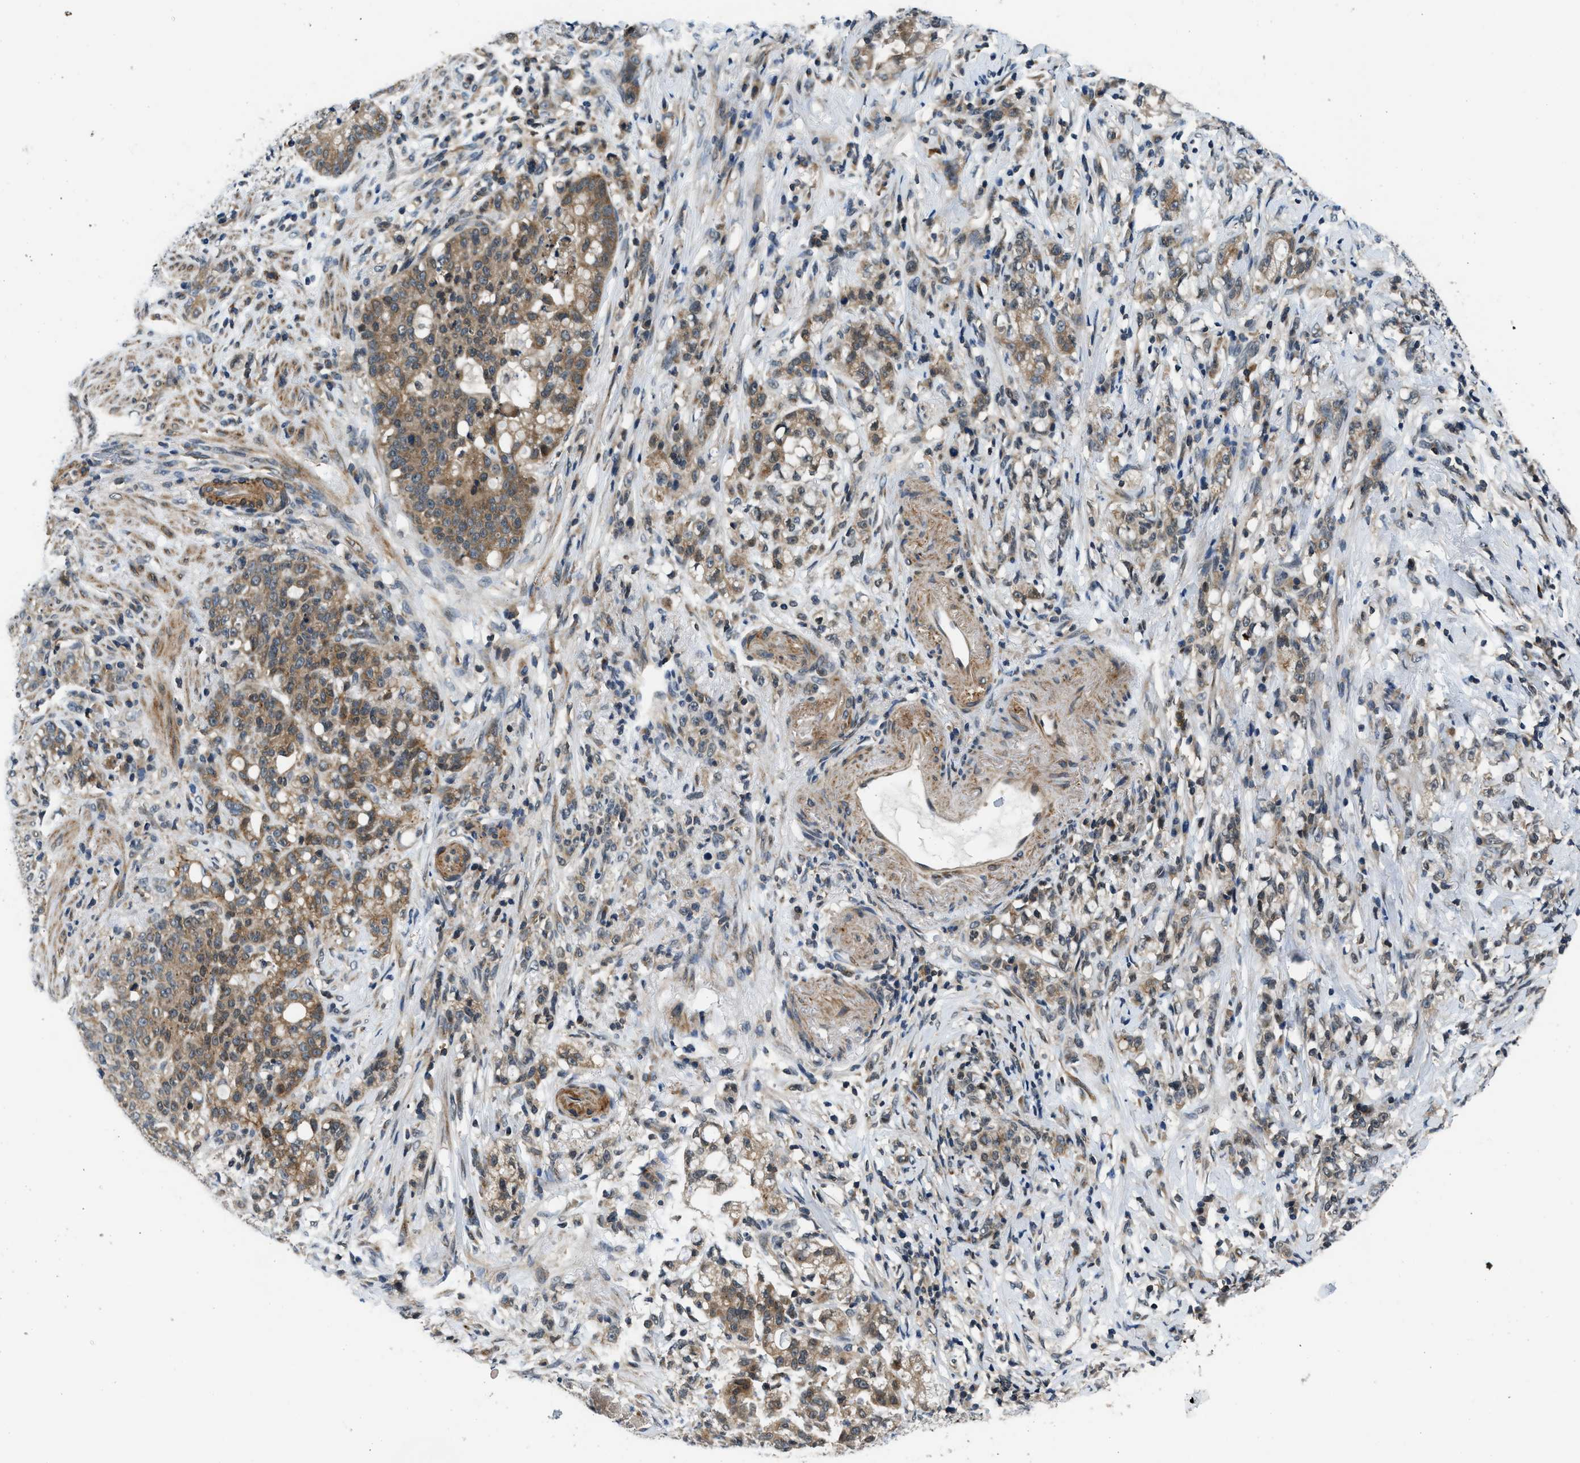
{"staining": {"intensity": "moderate", "quantity": ">75%", "location": "cytoplasmic/membranous"}, "tissue": "stomach cancer", "cell_type": "Tumor cells", "image_type": "cancer", "snomed": [{"axis": "morphology", "description": "Adenocarcinoma, NOS"}, {"axis": "topography", "description": "Stomach, lower"}], "caption": "Adenocarcinoma (stomach) was stained to show a protein in brown. There is medium levels of moderate cytoplasmic/membranous positivity in approximately >75% of tumor cells. Immunohistochemistry stains the protein of interest in brown and the nuclei are stained blue.", "gene": "MTMR1", "patient": {"sex": "male", "age": 88}}